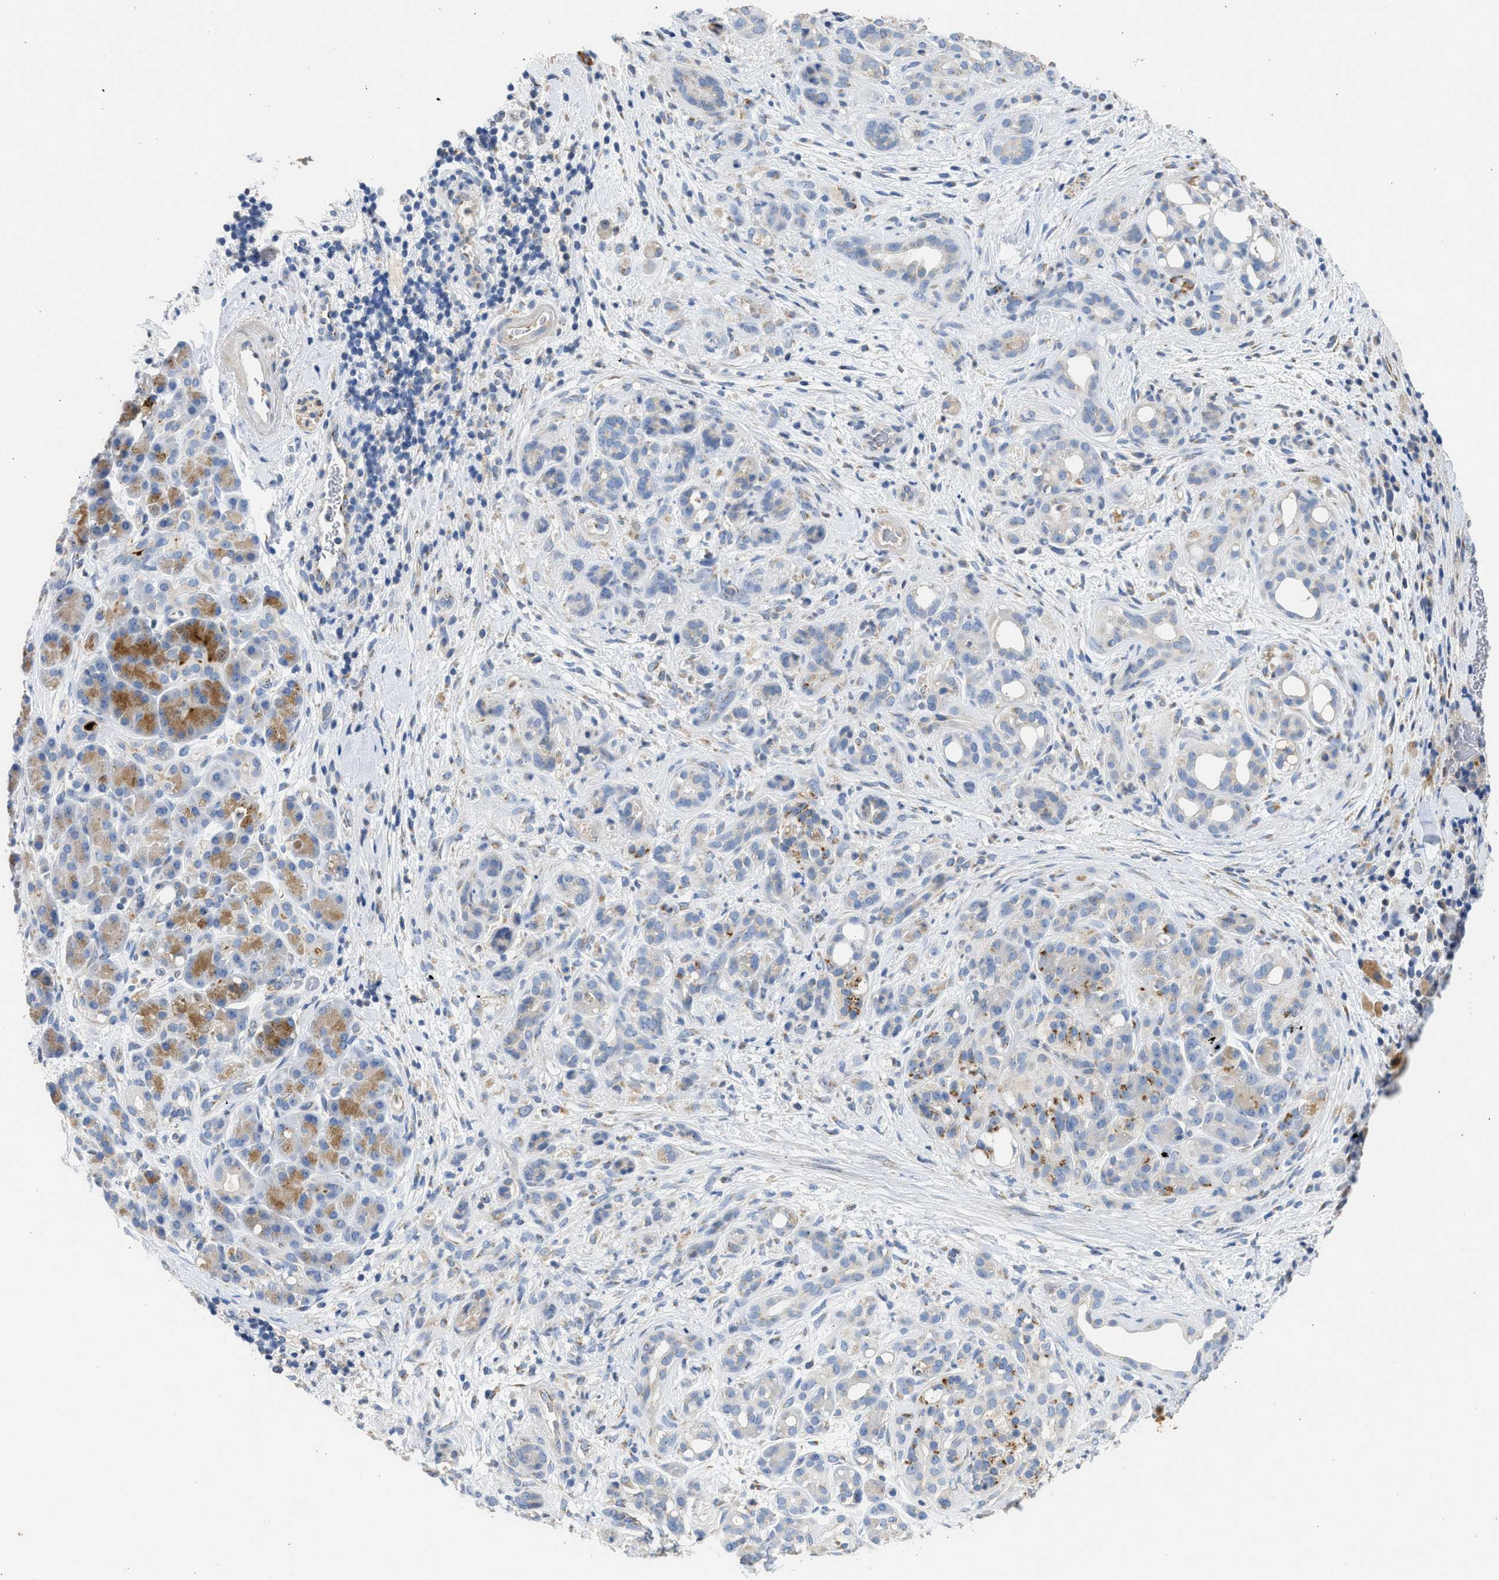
{"staining": {"intensity": "moderate", "quantity": "<25%", "location": "cytoplasmic/membranous"}, "tissue": "pancreatic cancer", "cell_type": "Tumor cells", "image_type": "cancer", "snomed": [{"axis": "morphology", "description": "Adenocarcinoma, NOS"}, {"axis": "topography", "description": "Pancreas"}], "caption": "Moderate cytoplasmic/membranous expression is identified in about <25% of tumor cells in pancreatic cancer (adenocarcinoma).", "gene": "IPO8", "patient": {"sex": "male", "age": 55}}